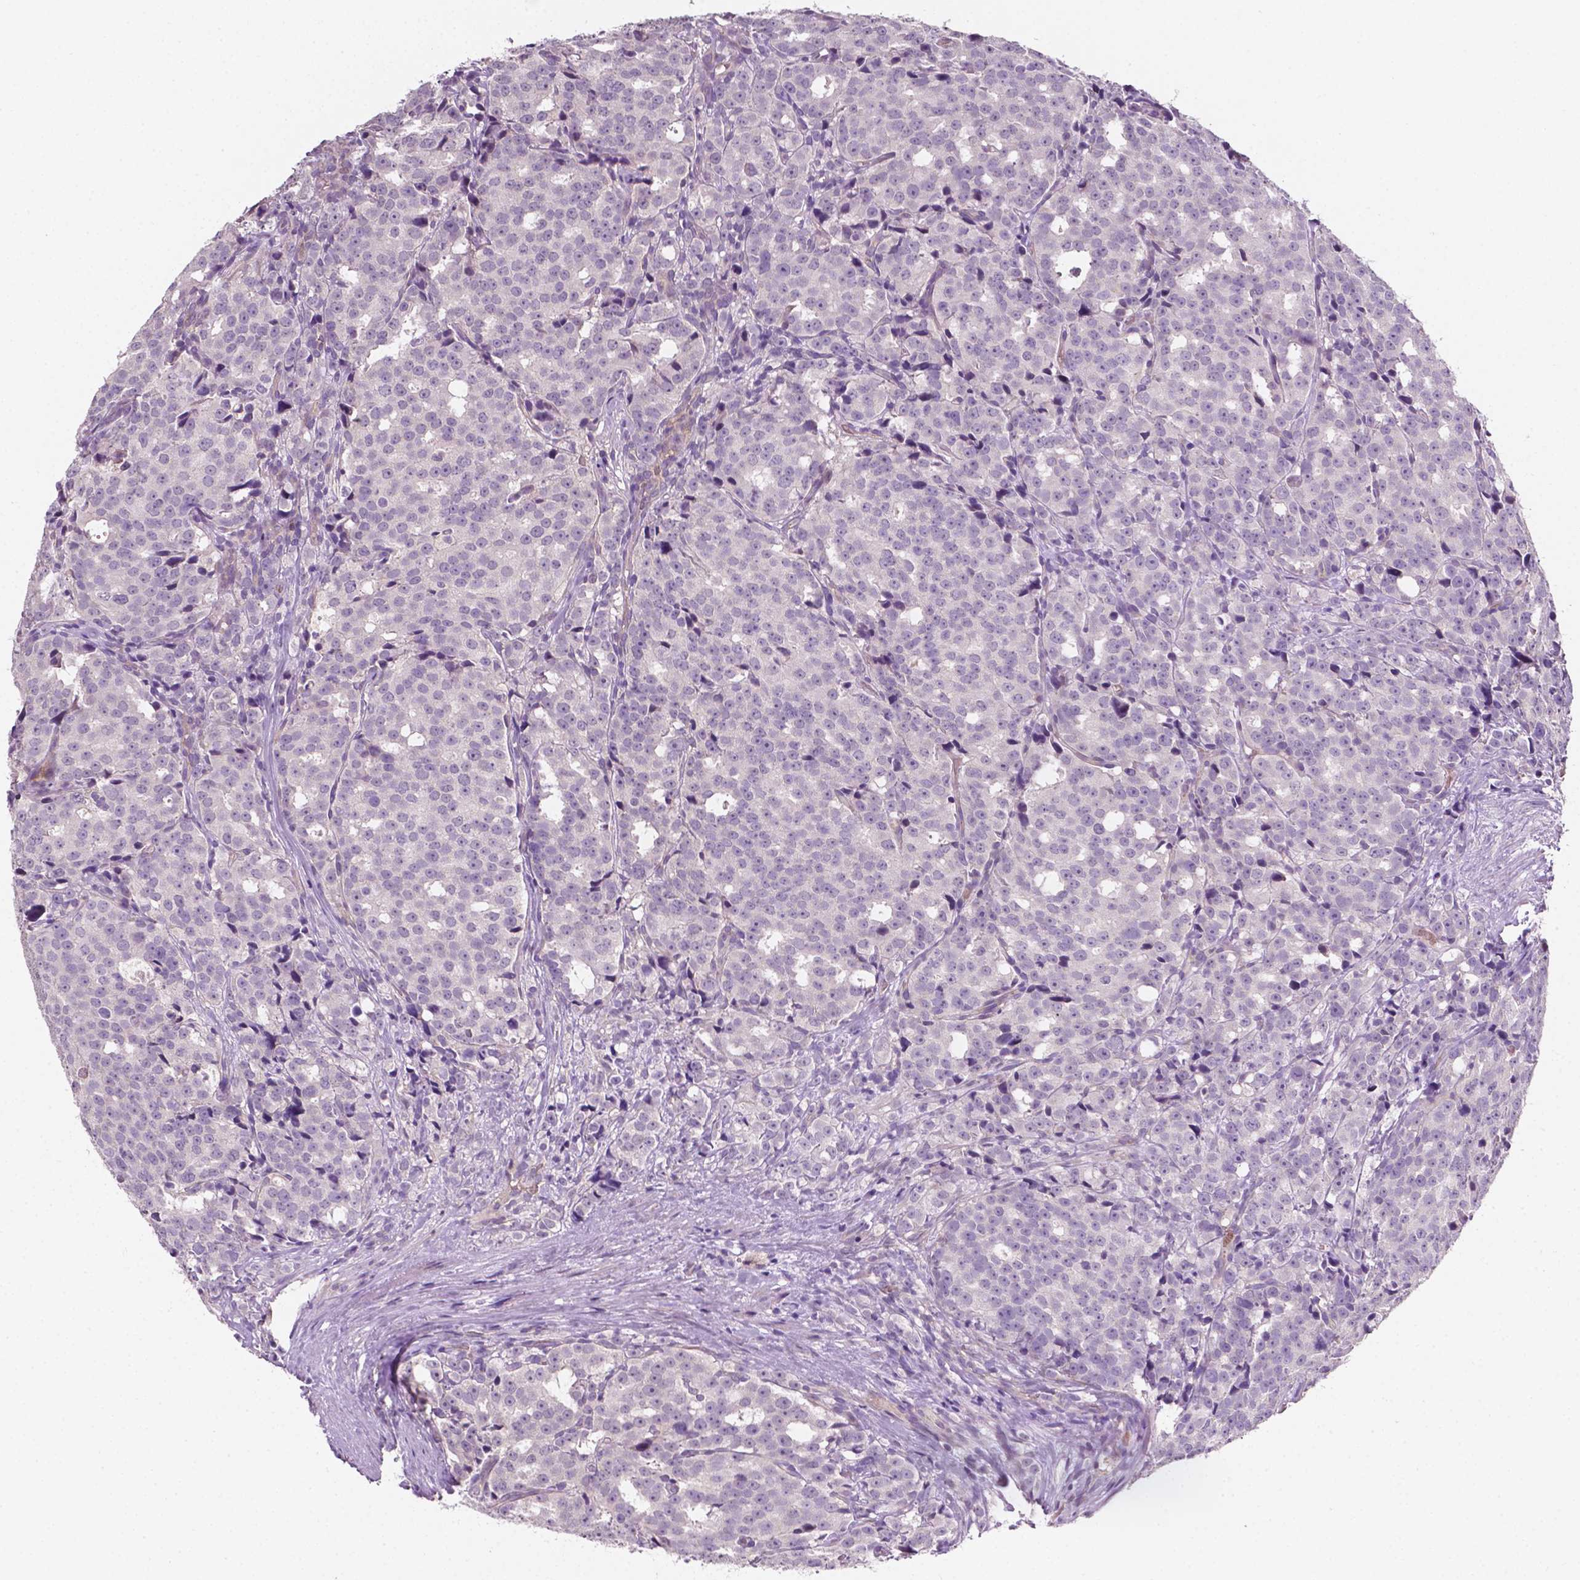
{"staining": {"intensity": "negative", "quantity": "none", "location": "none"}, "tissue": "prostate cancer", "cell_type": "Tumor cells", "image_type": "cancer", "snomed": [{"axis": "morphology", "description": "Adenocarcinoma, High grade"}, {"axis": "topography", "description": "Prostate"}], "caption": "A photomicrograph of human prostate cancer is negative for staining in tumor cells. (DAB (3,3'-diaminobenzidine) immunohistochemistry (IHC), high magnification).", "gene": "EGFR", "patient": {"sex": "male", "age": 53}}